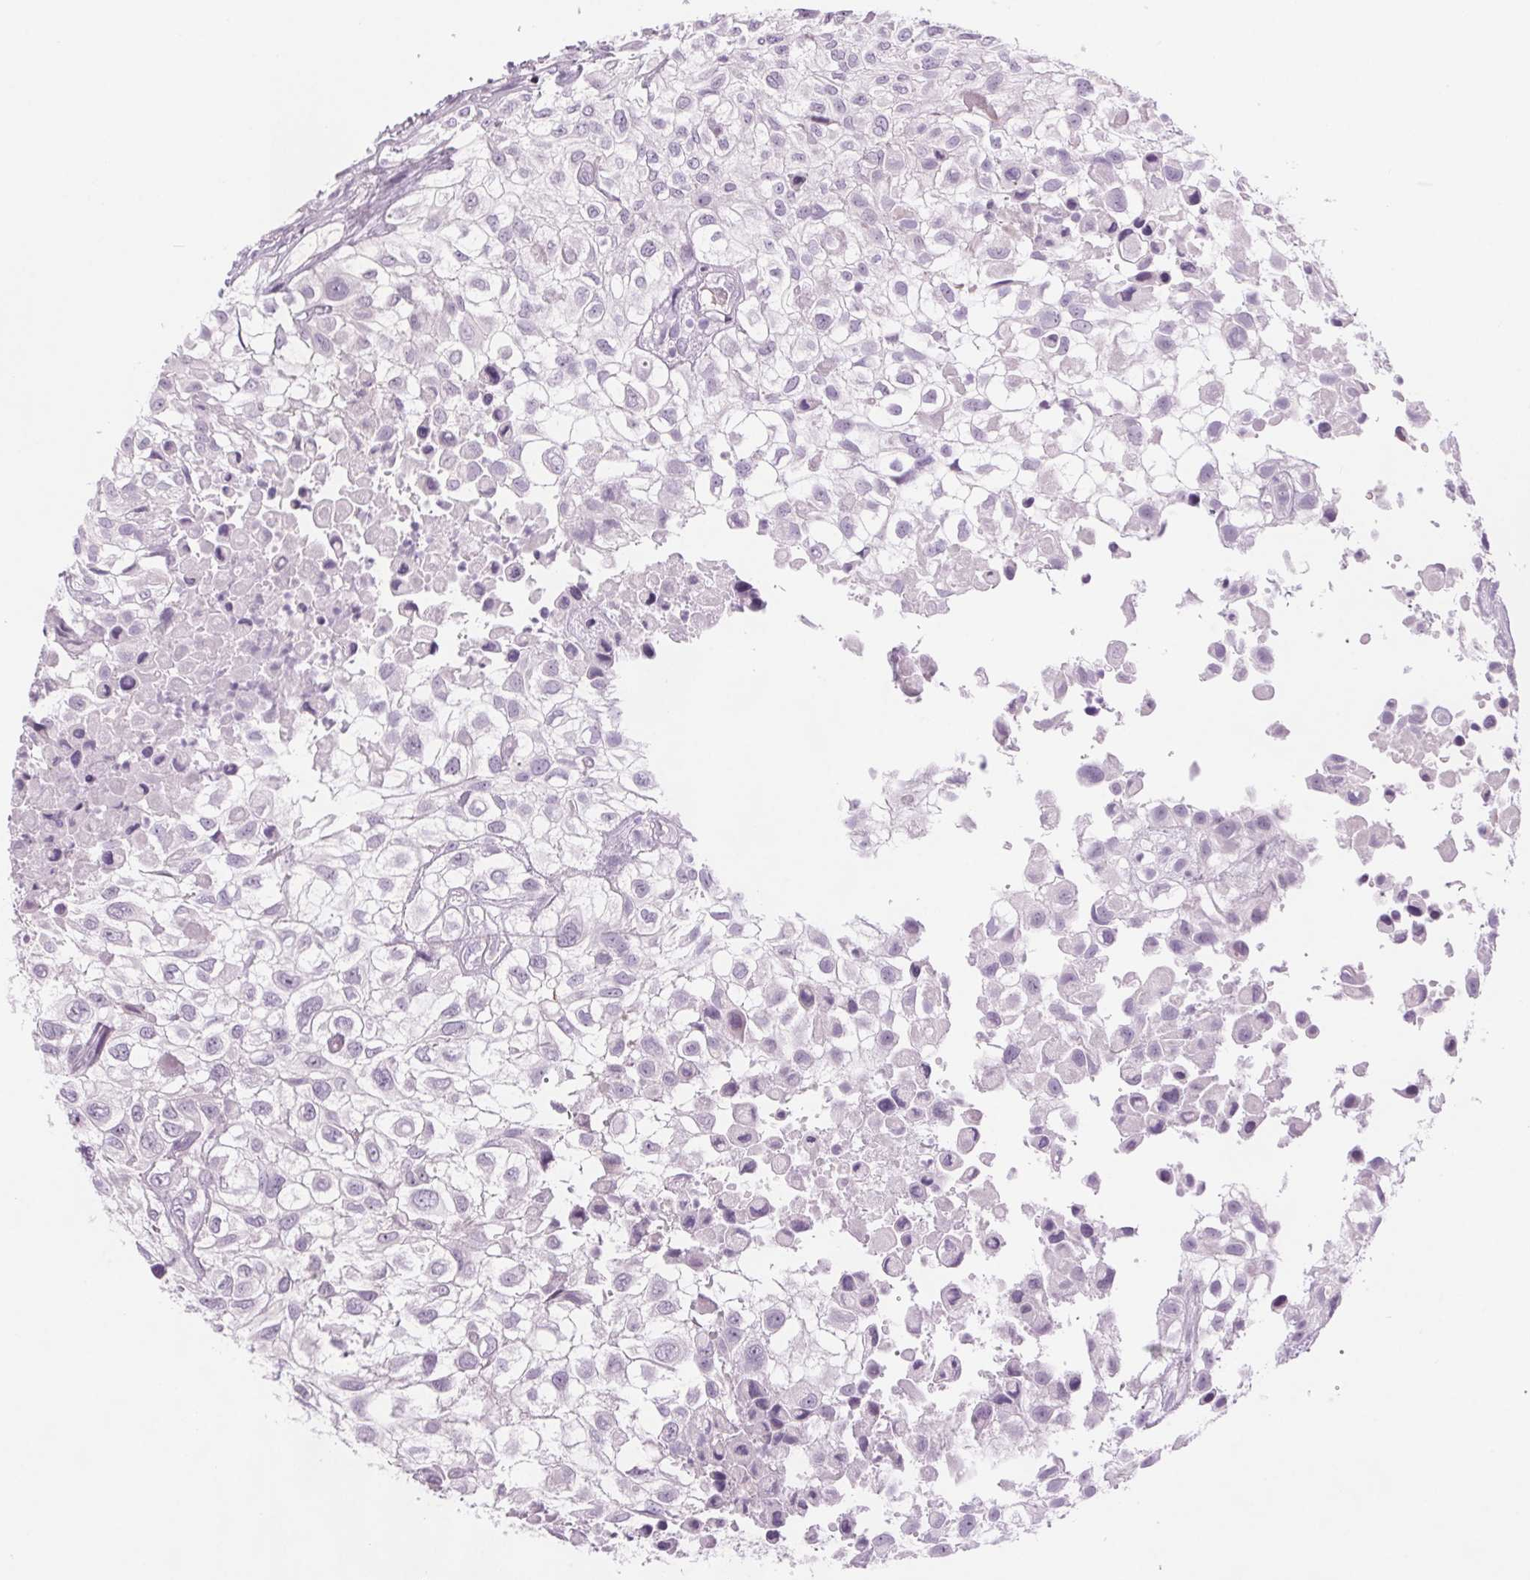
{"staining": {"intensity": "negative", "quantity": "none", "location": "none"}, "tissue": "urothelial cancer", "cell_type": "Tumor cells", "image_type": "cancer", "snomed": [{"axis": "morphology", "description": "Urothelial carcinoma, High grade"}, {"axis": "topography", "description": "Urinary bladder"}], "caption": "There is no significant positivity in tumor cells of urothelial carcinoma (high-grade). Nuclei are stained in blue.", "gene": "SLC6A19", "patient": {"sex": "male", "age": 56}}